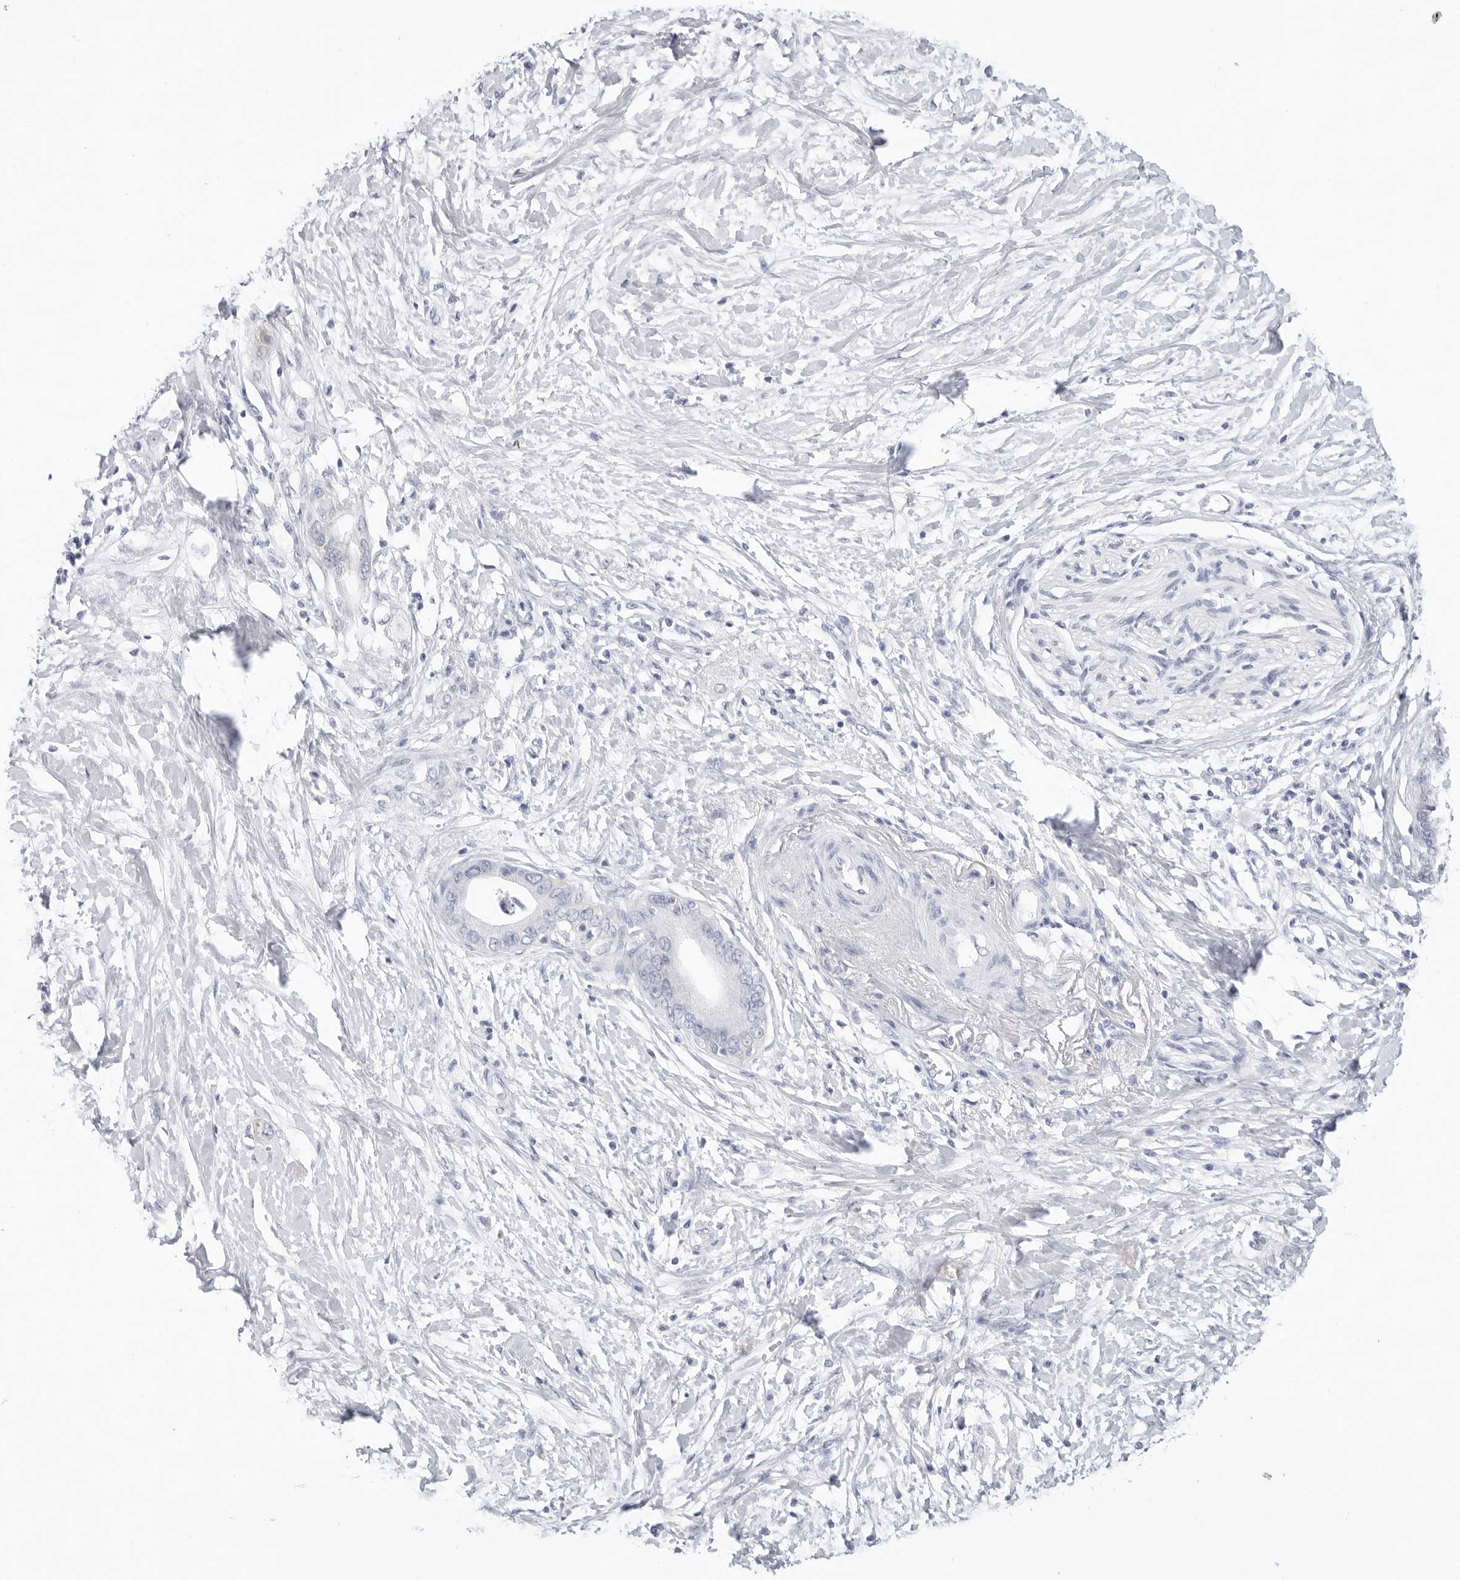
{"staining": {"intensity": "negative", "quantity": "none", "location": "none"}, "tissue": "pancreatic cancer", "cell_type": "Tumor cells", "image_type": "cancer", "snomed": [{"axis": "morphology", "description": "Normal tissue, NOS"}, {"axis": "morphology", "description": "Adenocarcinoma, NOS"}, {"axis": "topography", "description": "Pancreas"}, {"axis": "topography", "description": "Peripheral nerve tissue"}], "caption": "This is a histopathology image of immunohistochemistry staining of pancreatic cancer (adenocarcinoma), which shows no expression in tumor cells.", "gene": "SLC19A1", "patient": {"sex": "male", "age": 59}}